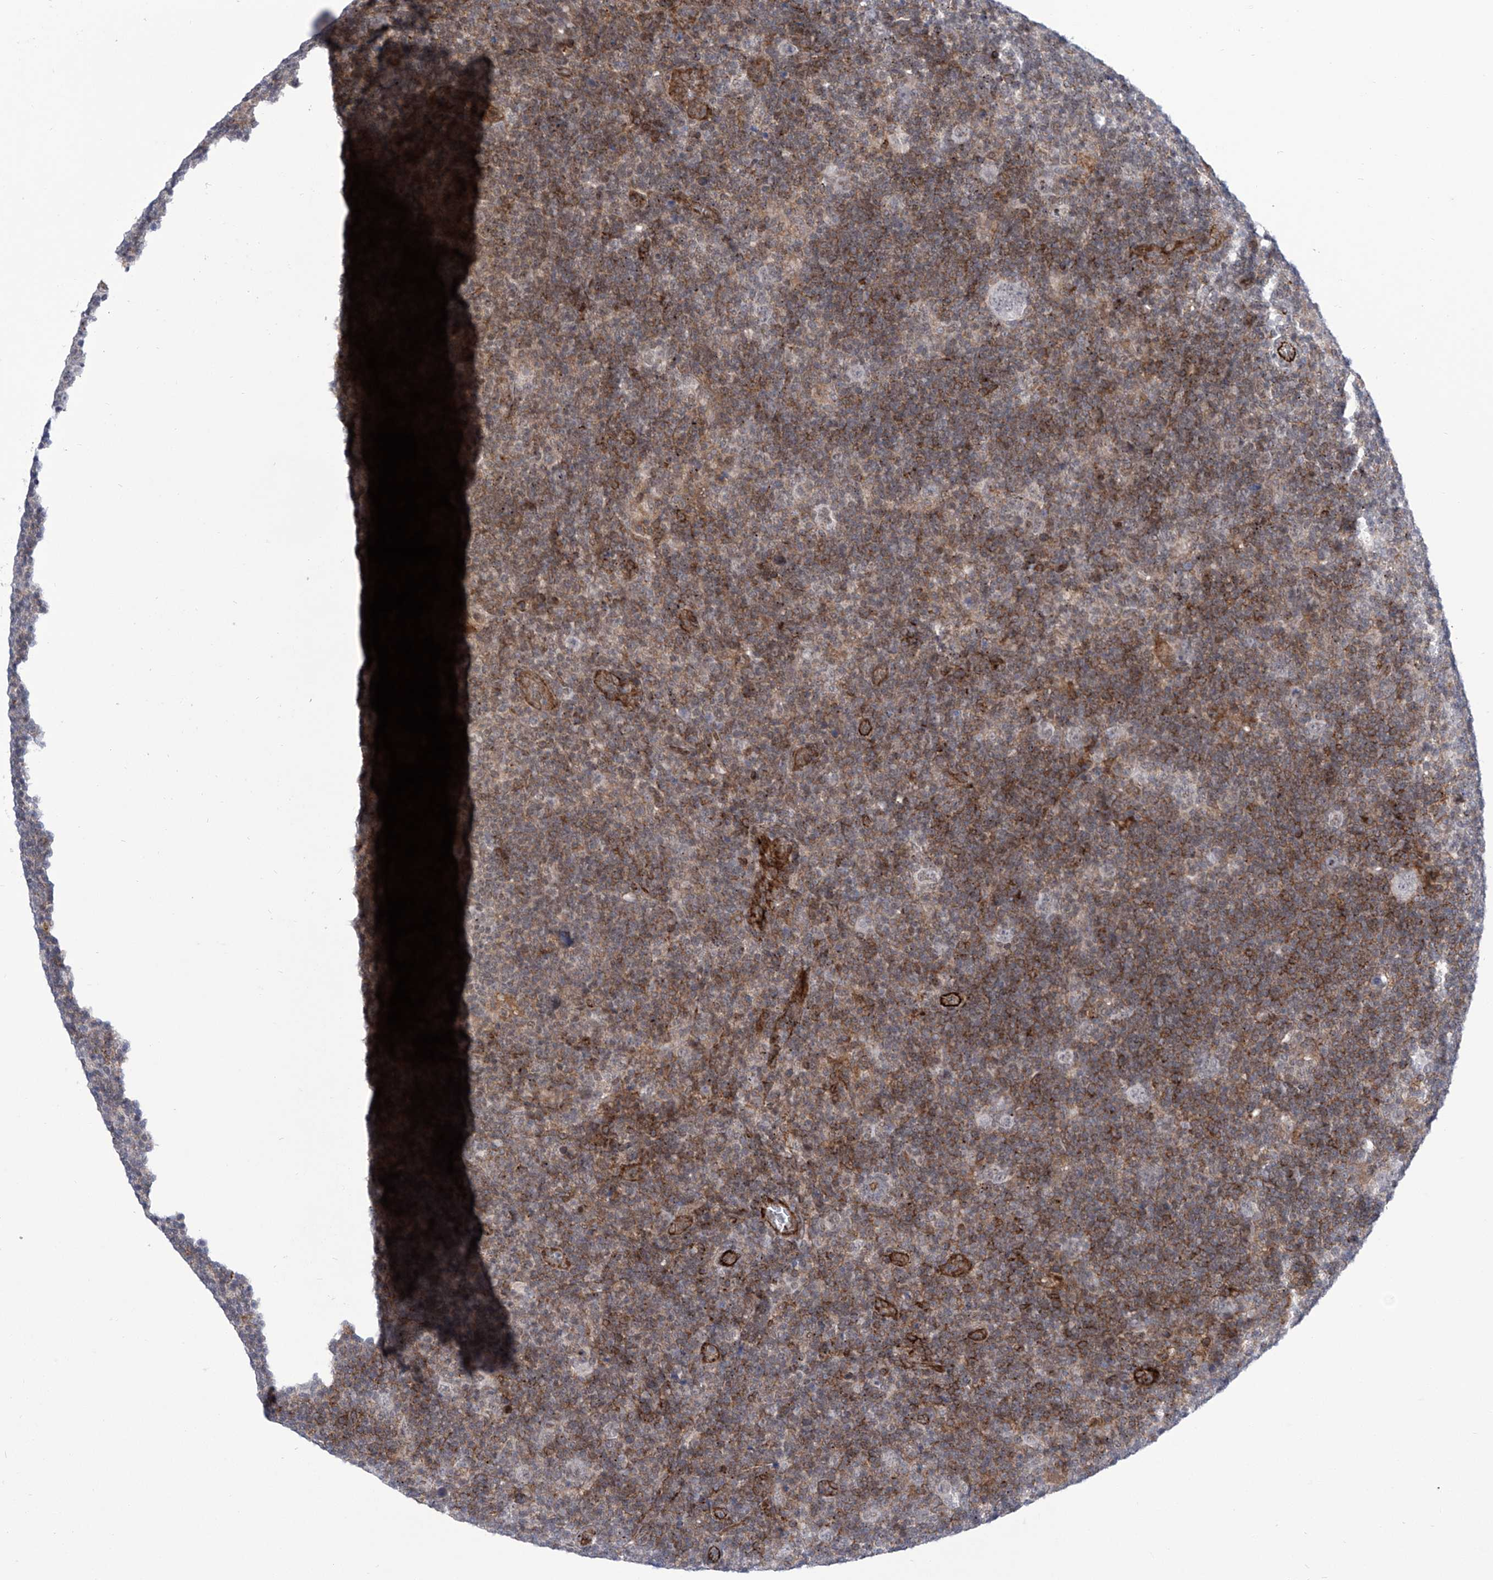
{"staining": {"intensity": "negative", "quantity": "none", "location": "none"}, "tissue": "lymphoma", "cell_type": "Tumor cells", "image_type": "cancer", "snomed": [{"axis": "morphology", "description": "Hodgkin's disease, NOS"}, {"axis": "topography", "description": "Lymph node"}], "caption": "High magnification brightfield microscopy of Hodgkin's disease stained with DAB (3,3'-diaminobenzidine) (brown) and counterstained with hematoxylin (blue): tumor cells show no significant expression.", "gene": "CEP290", "patient": {"sex": "female", "age": 57}}